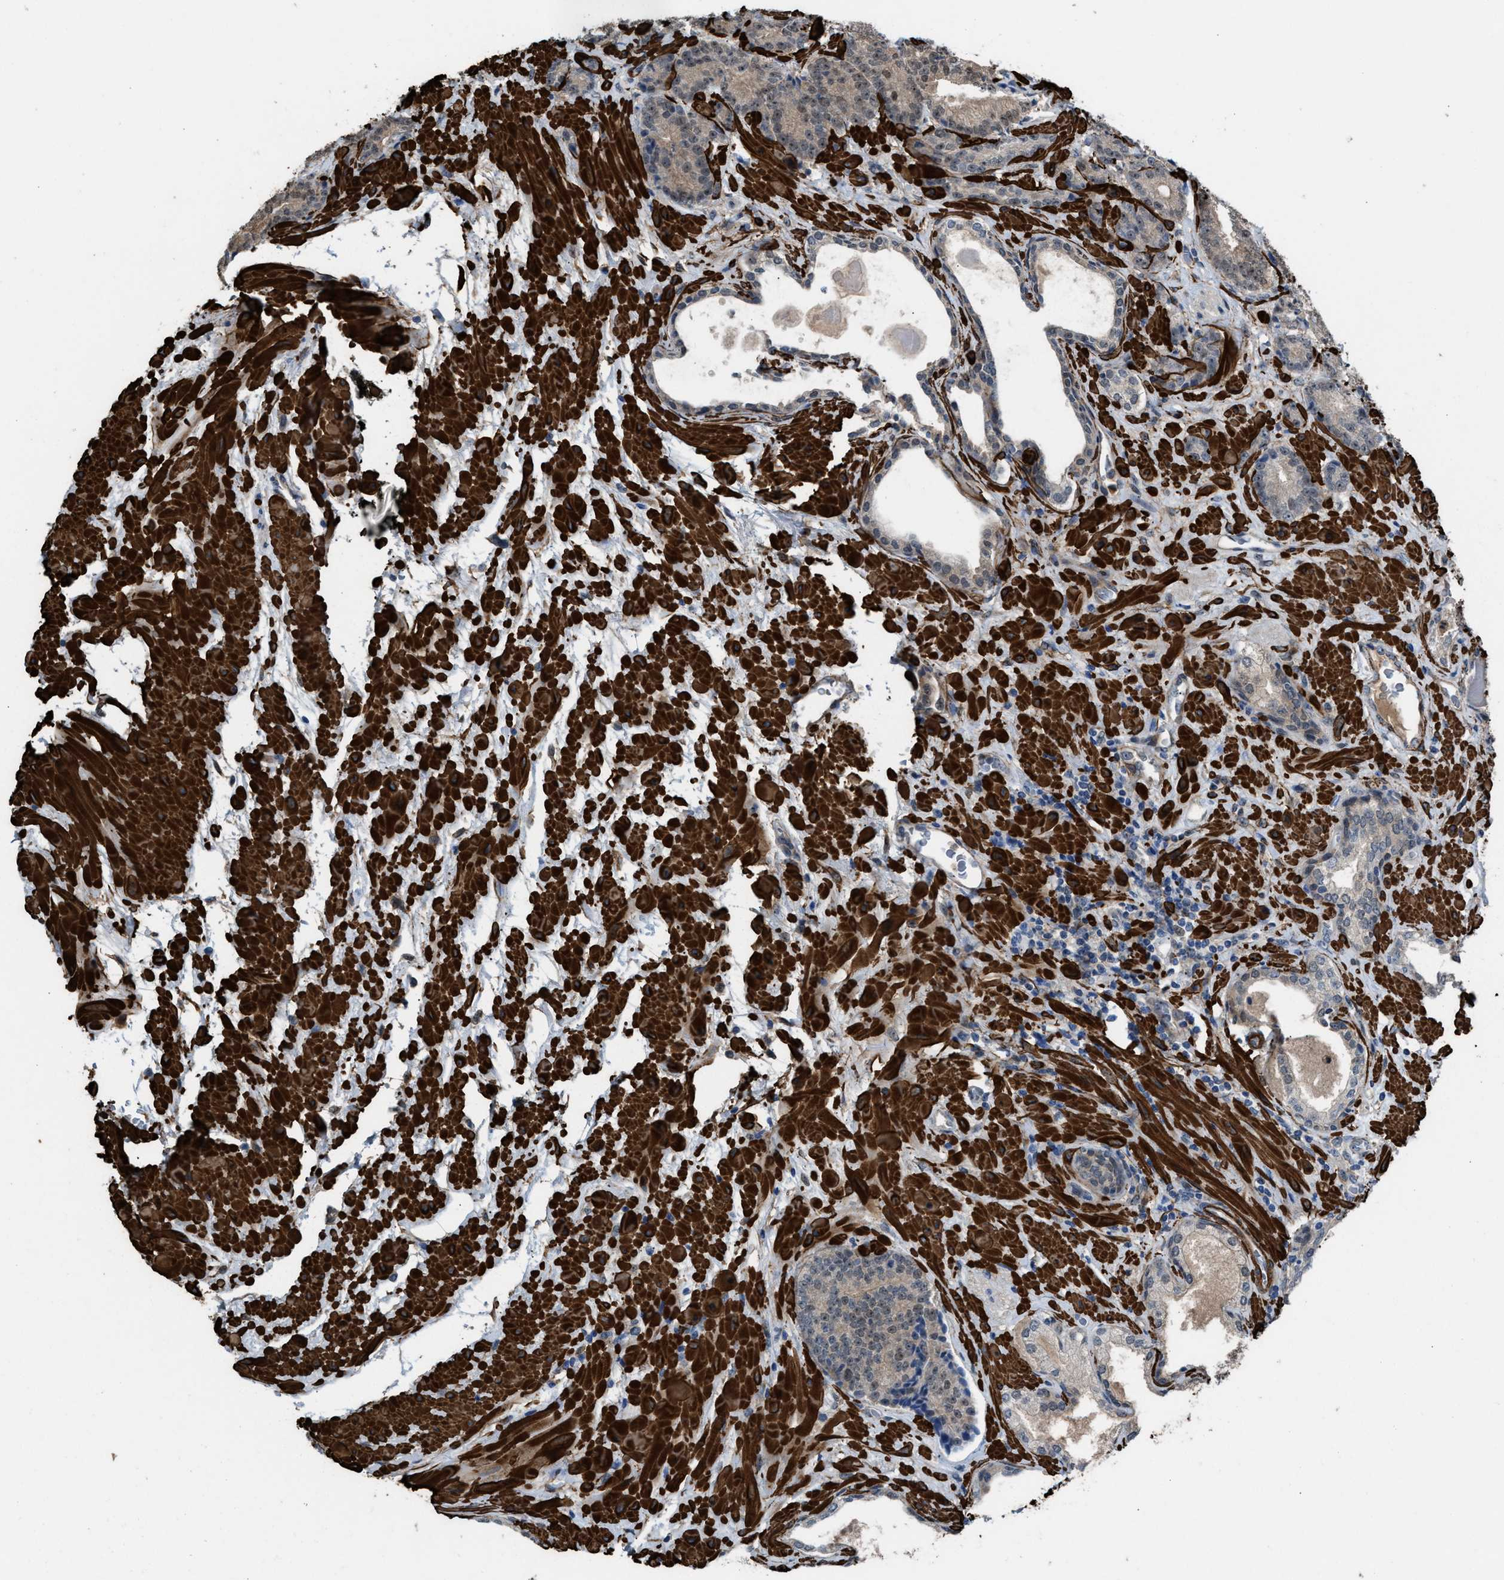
{"staining": {"intensity": "weak", "quantity": "<25%", "location": "cytoplasmic/membranous,nuclear"}, "tissue": "prostate cancer", "cell_type": "Tumor cells", "image_type": "cancer", "snomed": [{"axis": "morphology", "description": "Adenocarcinoma, High grade"}, {"axis": "topography", "description": "Prostate"}], "caption": "DAB immunohistochemical staining of prostate high-grade adenocarcinoma displays no significant expression in tumor cells.", "gene": "NQO2", "patient": {"sex": "male", "age": 61}}